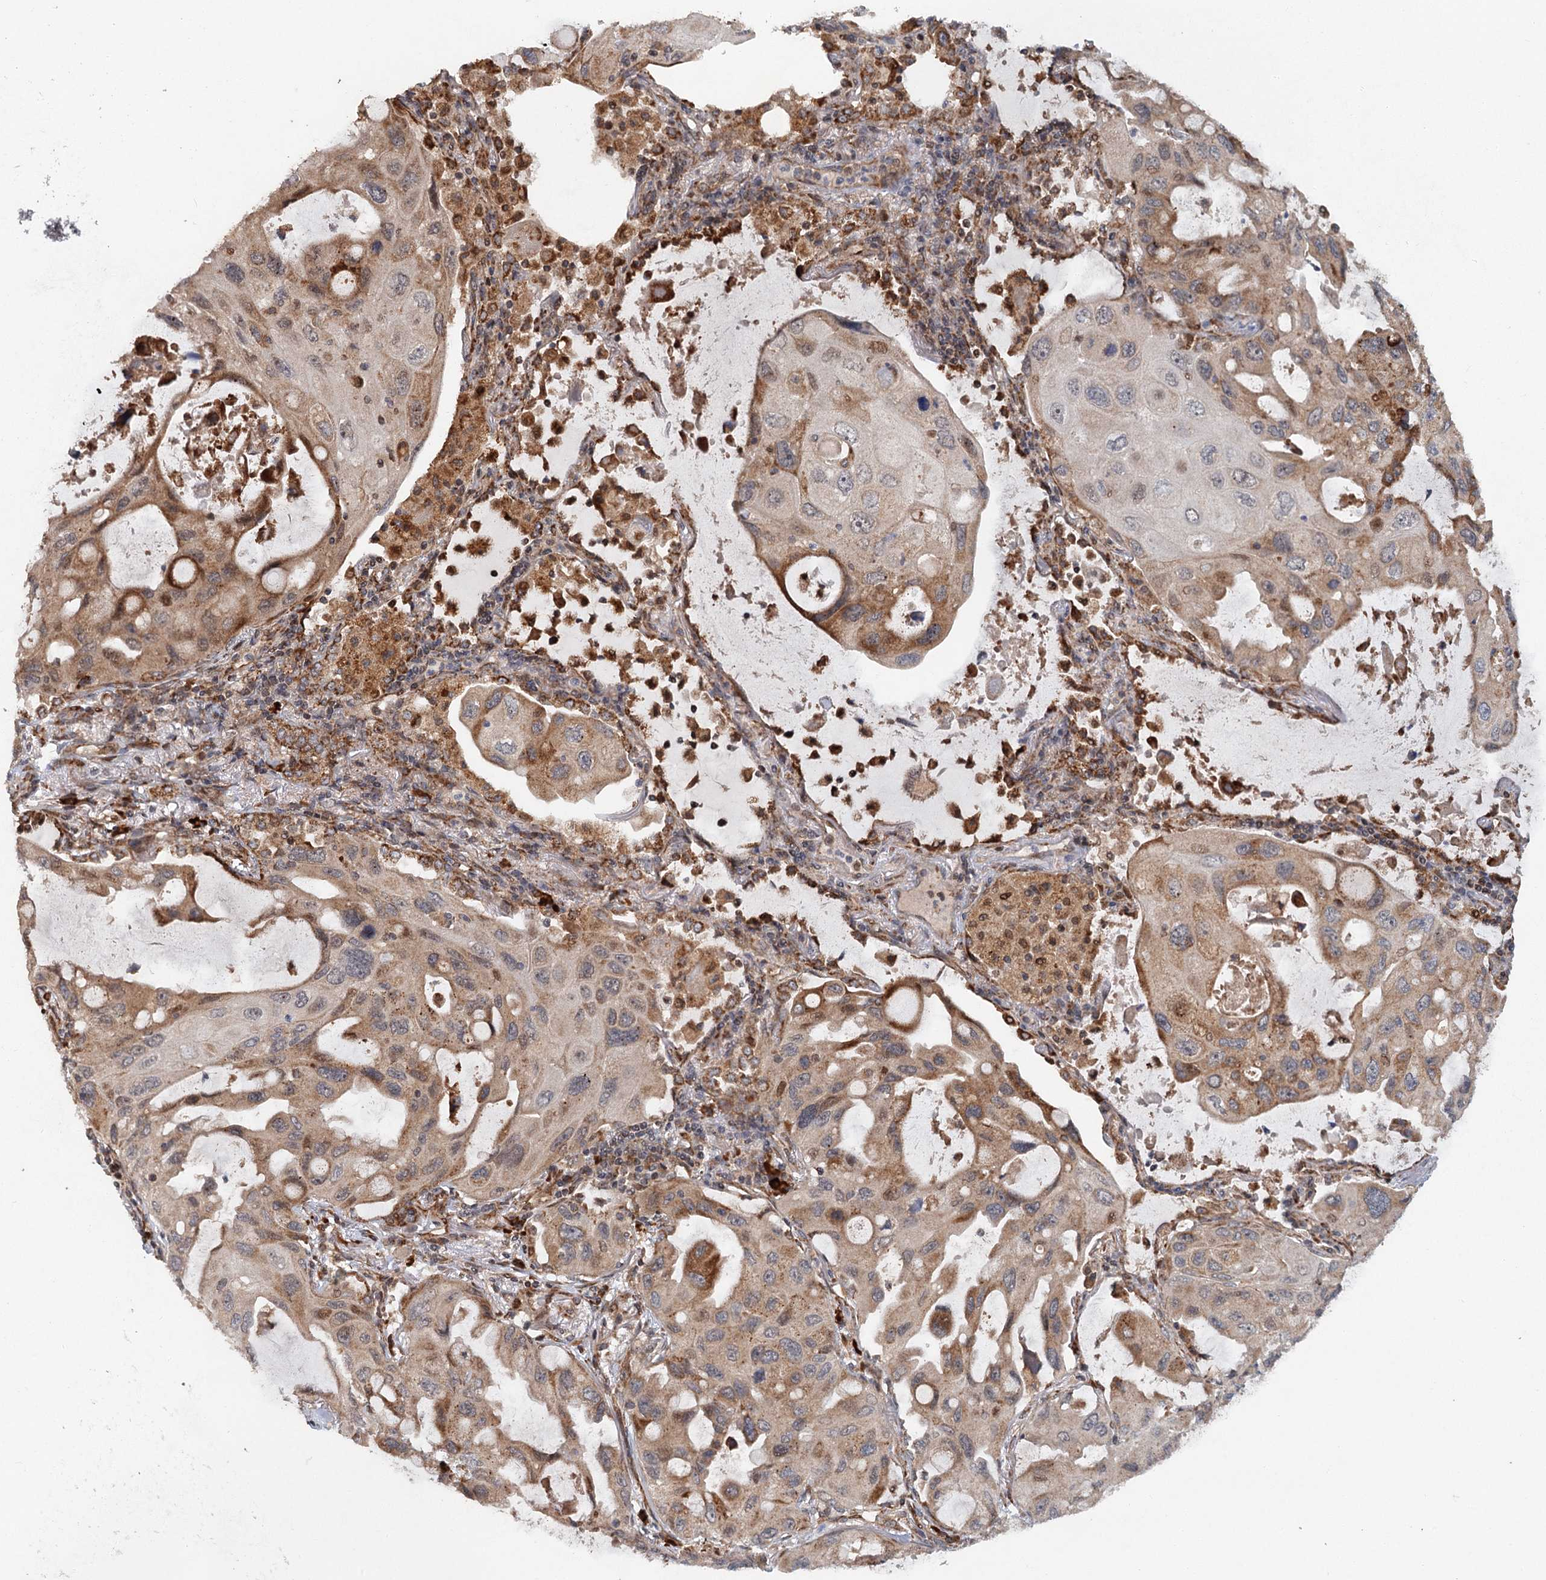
{"staining": {"intensity": "moderate", "quantity": "25%-75%", "location": "cytoplasmic/membranous"}, "tissue": "lung cancer", "cell_type": "Tumor cells", "image_type": "cancer", "snomed": [{"axis": "morphology", "description": "Squamous cell carcinoma, NOS"}, {"axis": "topography", "description": "Lung"}], "caption": "Lung cancer stained with DAB immunohistochemistry (IHC) displays medium levels of moderate cytoplasmic/membranous positivity in approximately 25%-75% of tumor cells.", "gene": "SRPX2", "patient": {"sex": "female", "age": 73}}